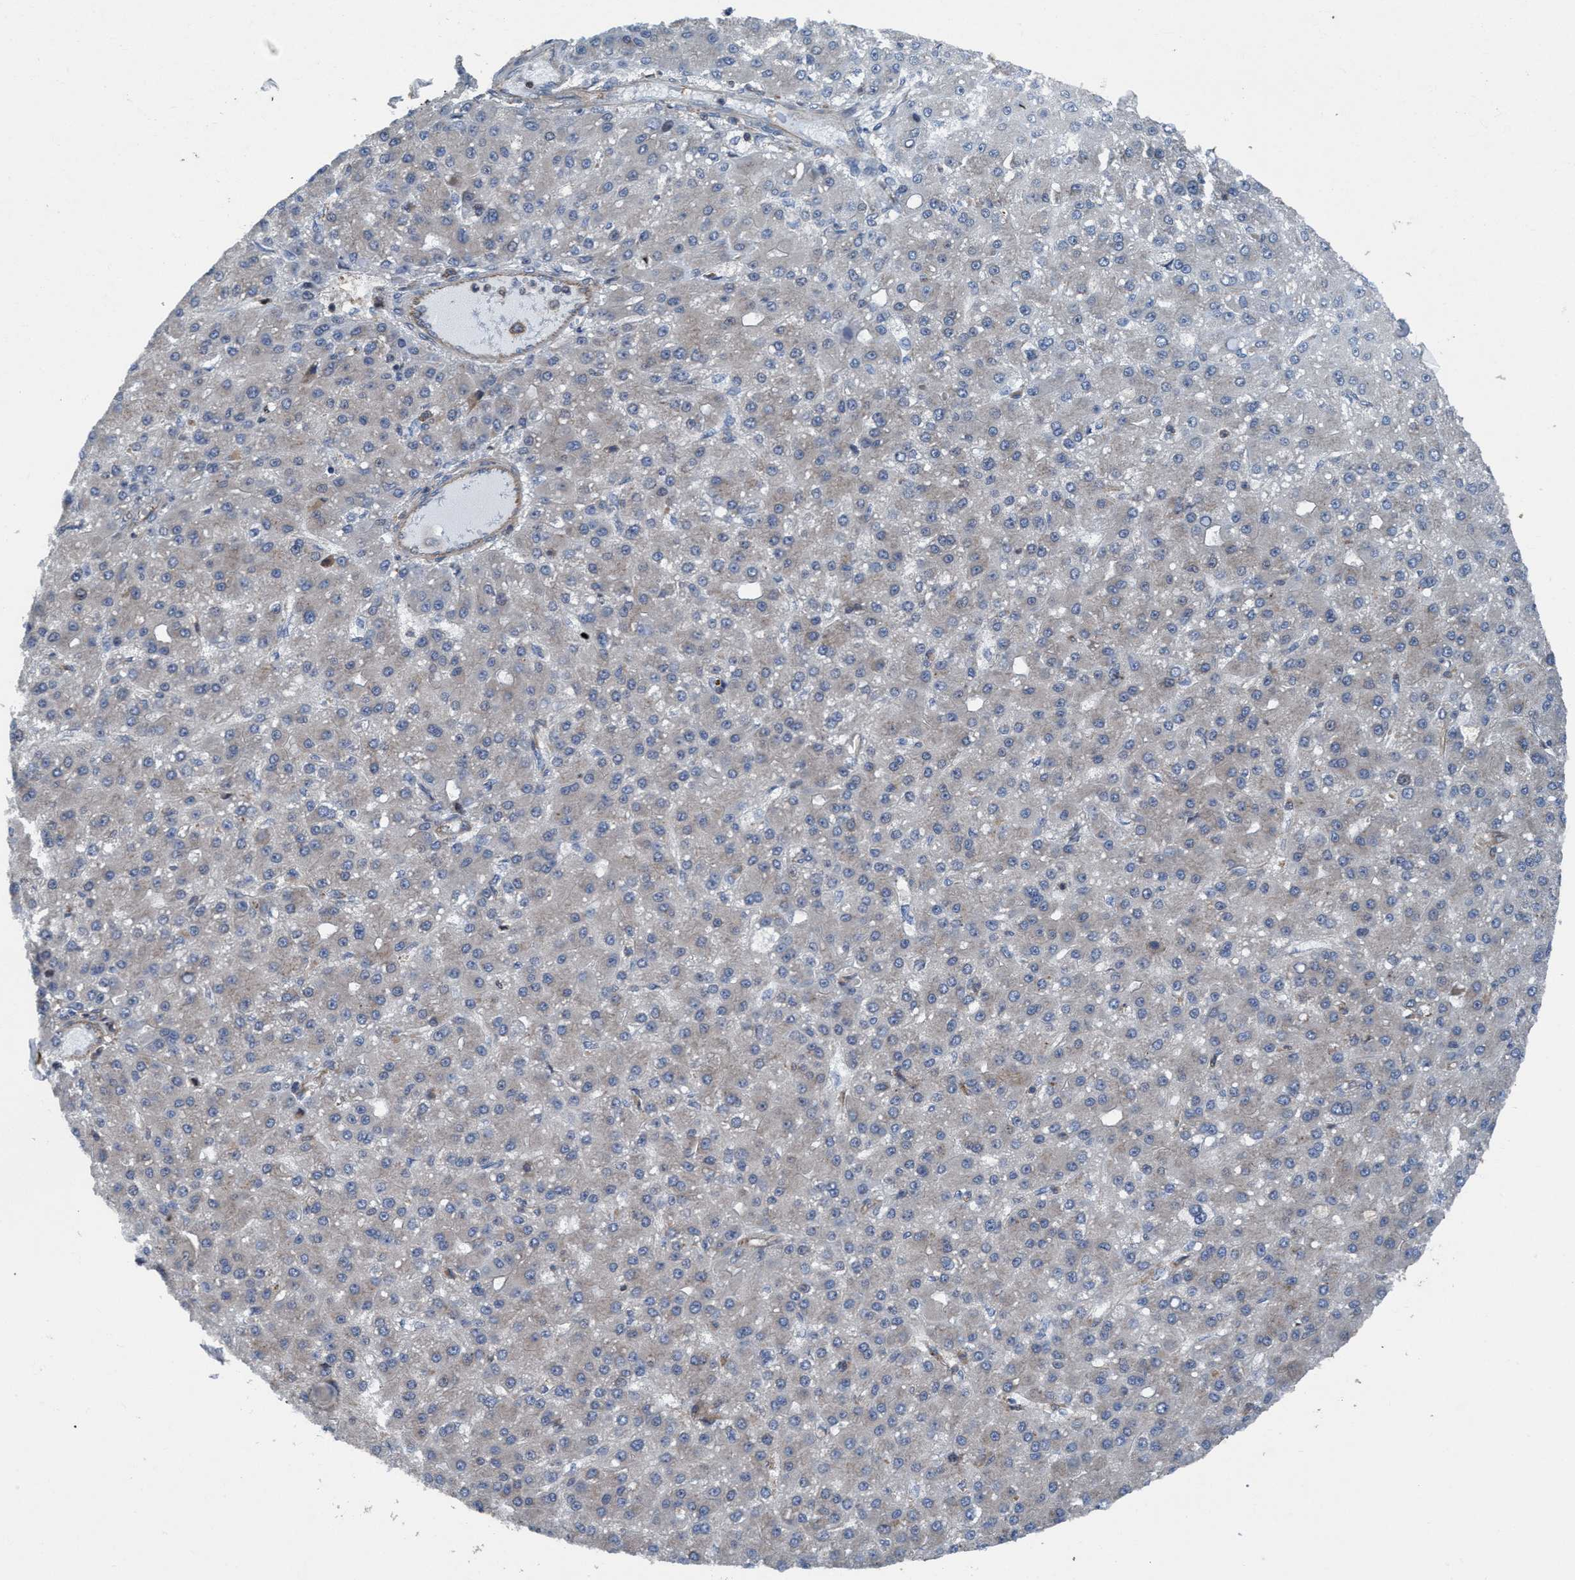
{"staining": {"intensity": "negative", "quantity": "none", "location": "none"}, "tissue": "liver cancer", "cell_type": "Tumor cells", "image_type": "cancer", "snomed": [{"axis": "morphology", "description": "Carcinoma, Hepatocellular, NOS"}, {"axis": "topography", "description": "Liver"}], "caption": "Immunohistochemistry image of neoplastic tissue: liver hepatocellular carcinoma stained with DAB exhibits no significant protein expression in tumor cells.", "gene": "NMT1", "patient": {"sex": "male", "age": 67}}